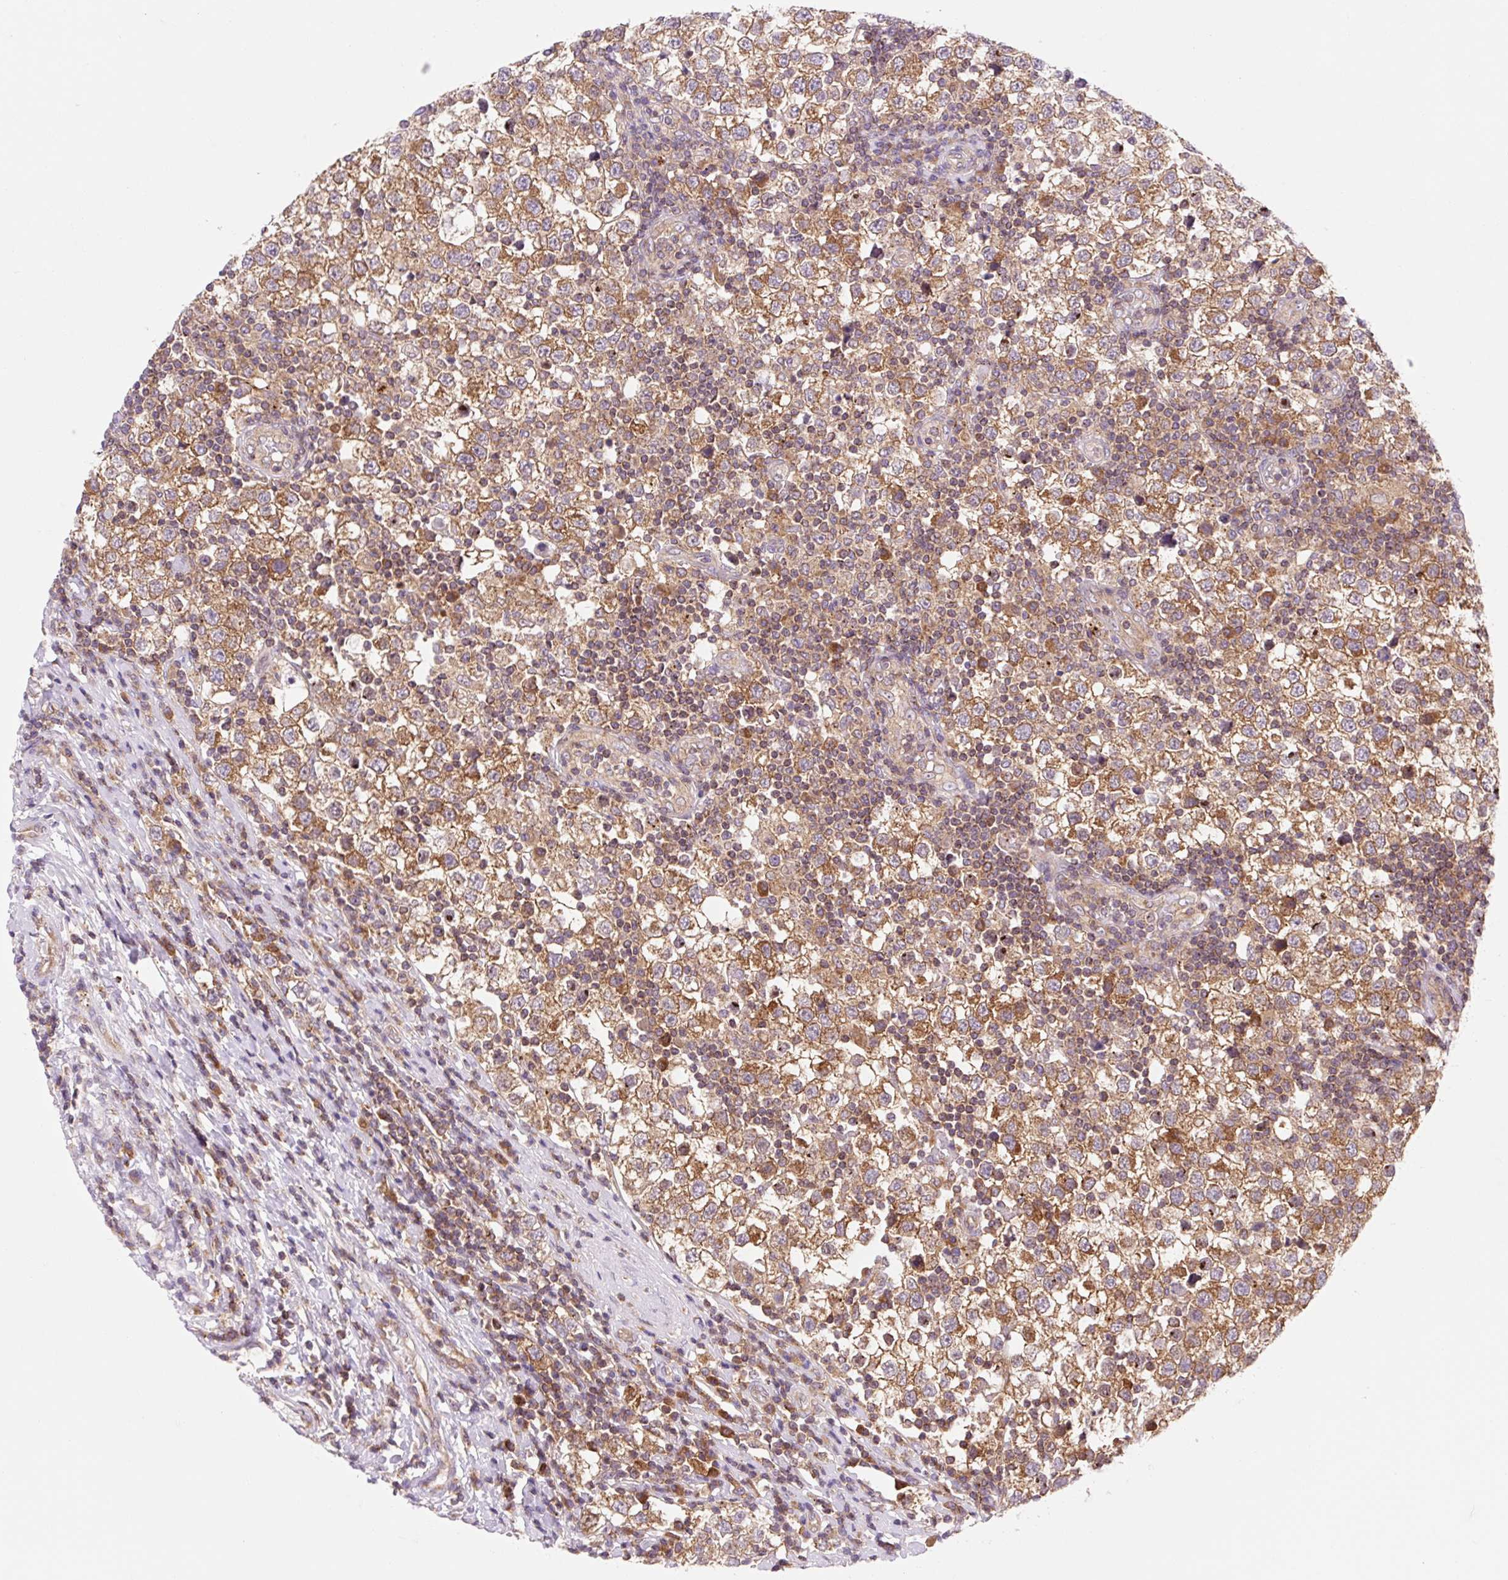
{"staining": {"intensity": "moderate", "quantity": ">75%", "location": "cytoplasmic/membranous"}, "tissue": "testis cancer", "cell_type": "Tumor cells", "image_type": "cancer", "snomed": [{"axis": "morphology", "description": "Seminoma, NOS"}, {"axis": "topography", "description": "Testis"}], "caption": "Protein positivity by immunohistochemistry (IHC) displays moderate cytoplasmic/membranous staining in approximately >75% of tumor cells in testis cancer.", "gene": "VPS4A", "patient": {"sex": "male", "age": 34}}